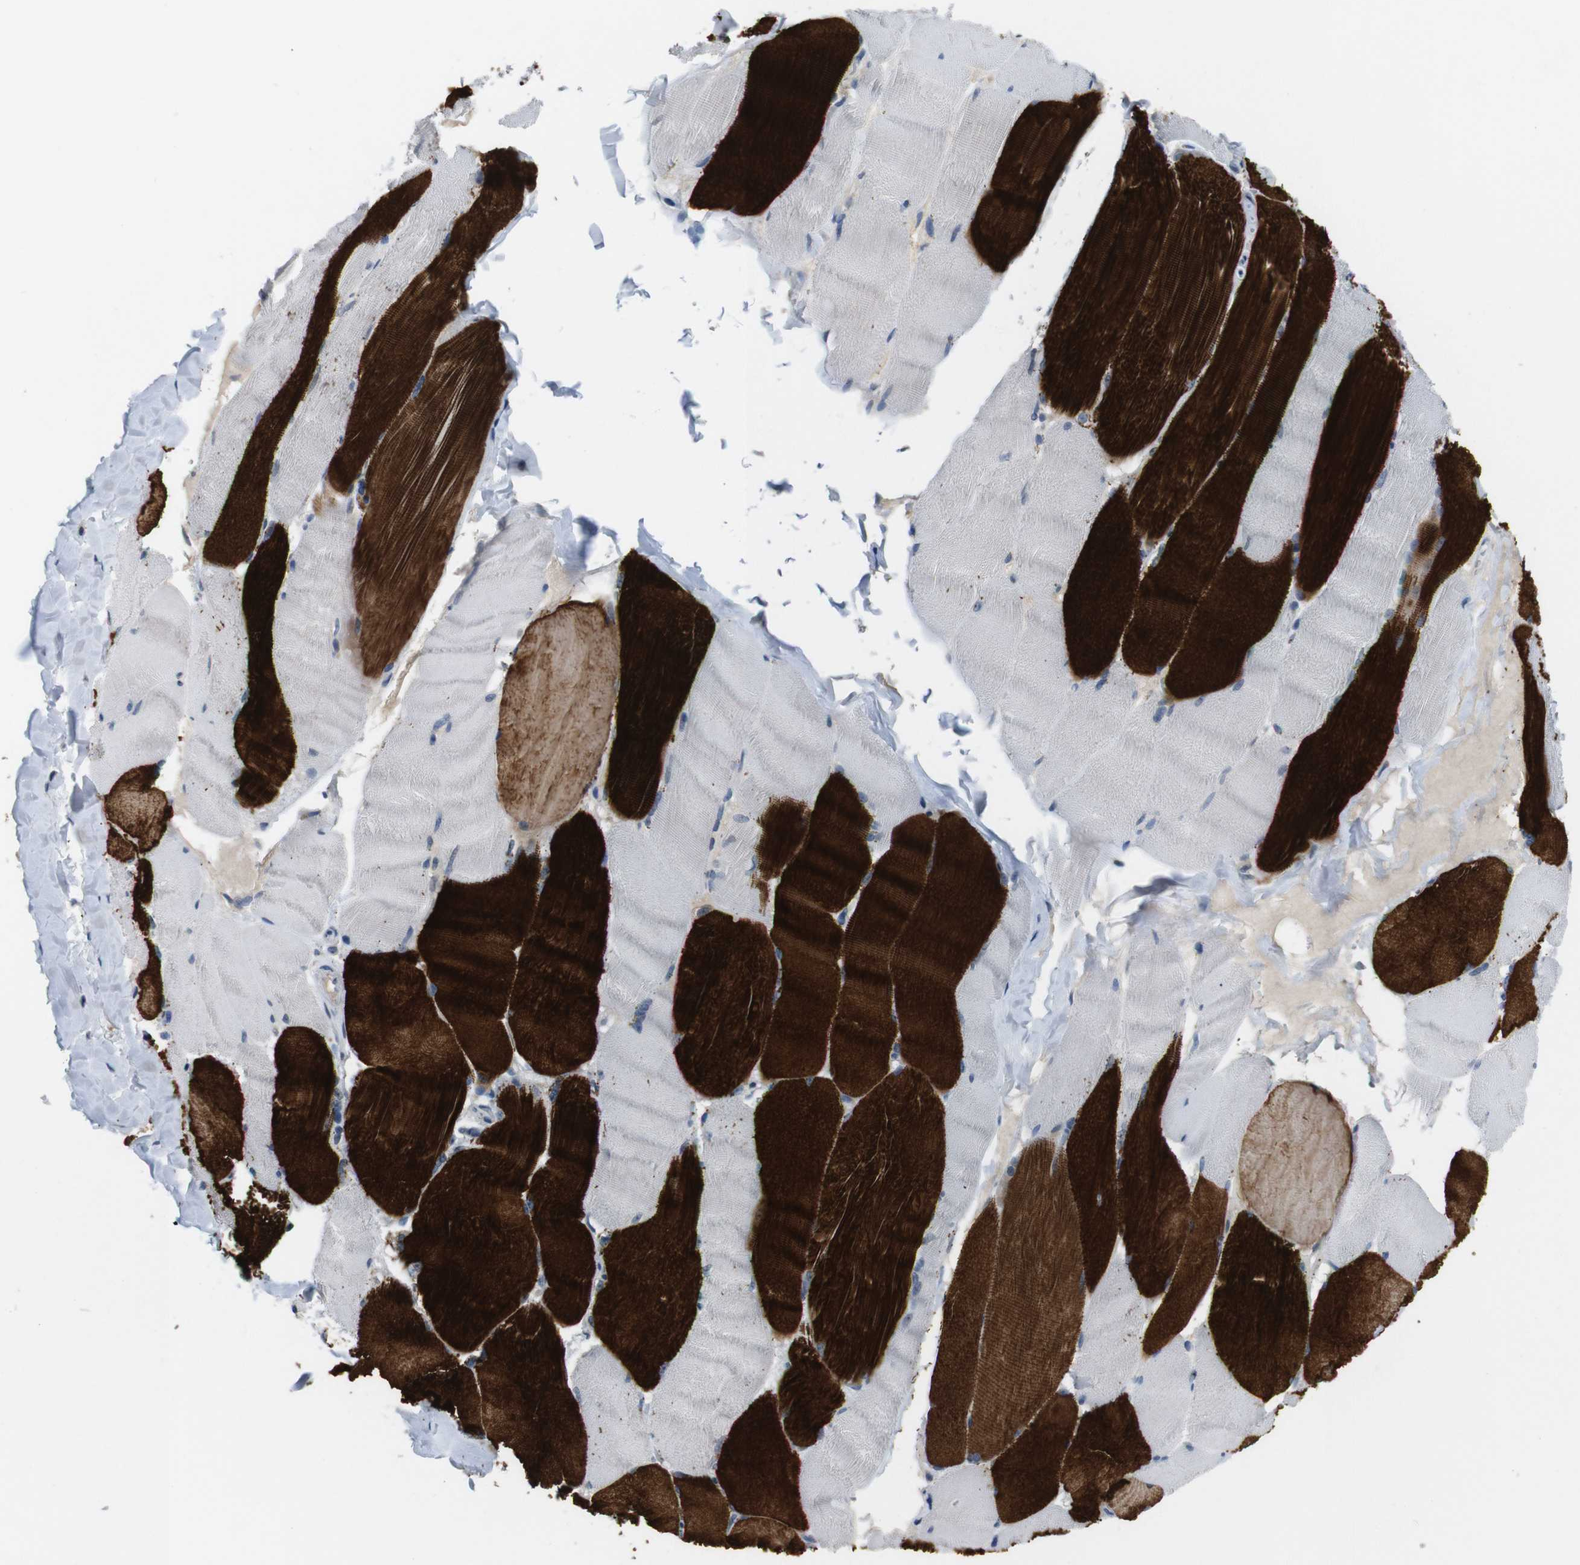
{"staining": {"intensity": "strong", "quantity": "25%-75%", "location": "cytoplasmic/membranous"}, "tissue": "skeletal muscle", "cell_type": "Myocytes", "image_type": "normal", "snomed": [{"axis": "morphology", "description": "Normal tissue, NOS"}, {"axis": "topography", "description": "Skin"}, {"axis": "topography", "description": "Skeletal muscle"}], "caption": "A histopathology image showing strong cytoplasmic/membranous staining in approximately 25%-75% of myocytes in benign skeletal muscle, as visualized by brown immunohistochemical staining.", "gene": "CHRM5", "patient": {"sex": "male", "age": 83}}